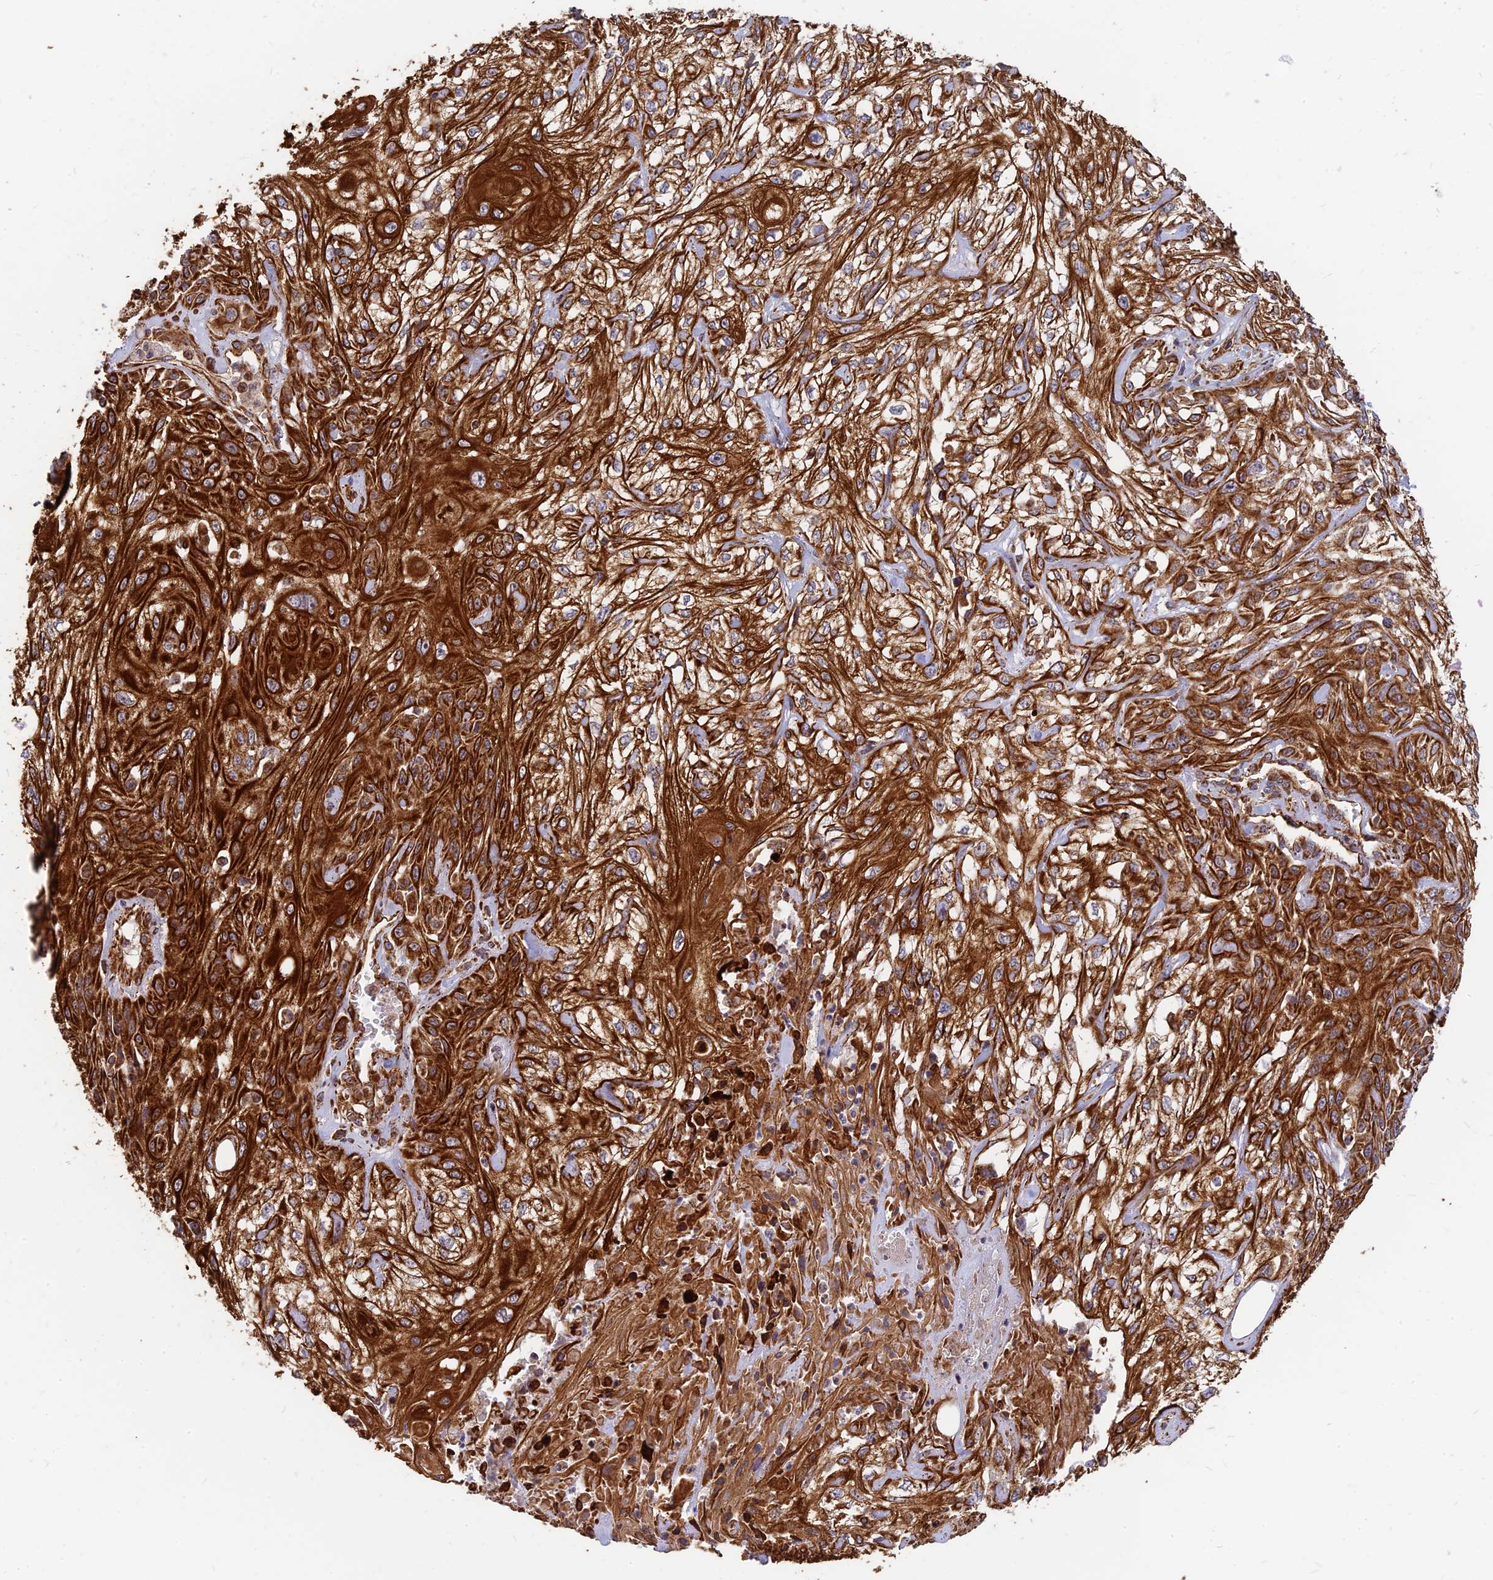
{"staining": {"intensity": "strong", "quantity": ">75%", "location": "cytoplasmic/membranous"}, "tissue": "skin cancer", "cell_type": "Tumor cells", "image_type": "cancer", "snomed": [{"axis": "morphology", "description": "Squamous cell carcinoma, NOS"}, {"axis": "morphology", "description": "Squamous cell carcinoma, metastatic, NOS"}, {"axis": "topography", "description": "Skin"}, {"axis": "topography", "description": "Lymph node"}], "caption": "IHC of skin cancer (metastatic squamous cell carcinoma) displays high levels of strong cytoplasmic/membranous expression in approximately >75% of tumor cells.", "gene": "DSTYK", "patient": {"sex": "male", "age": 75}}